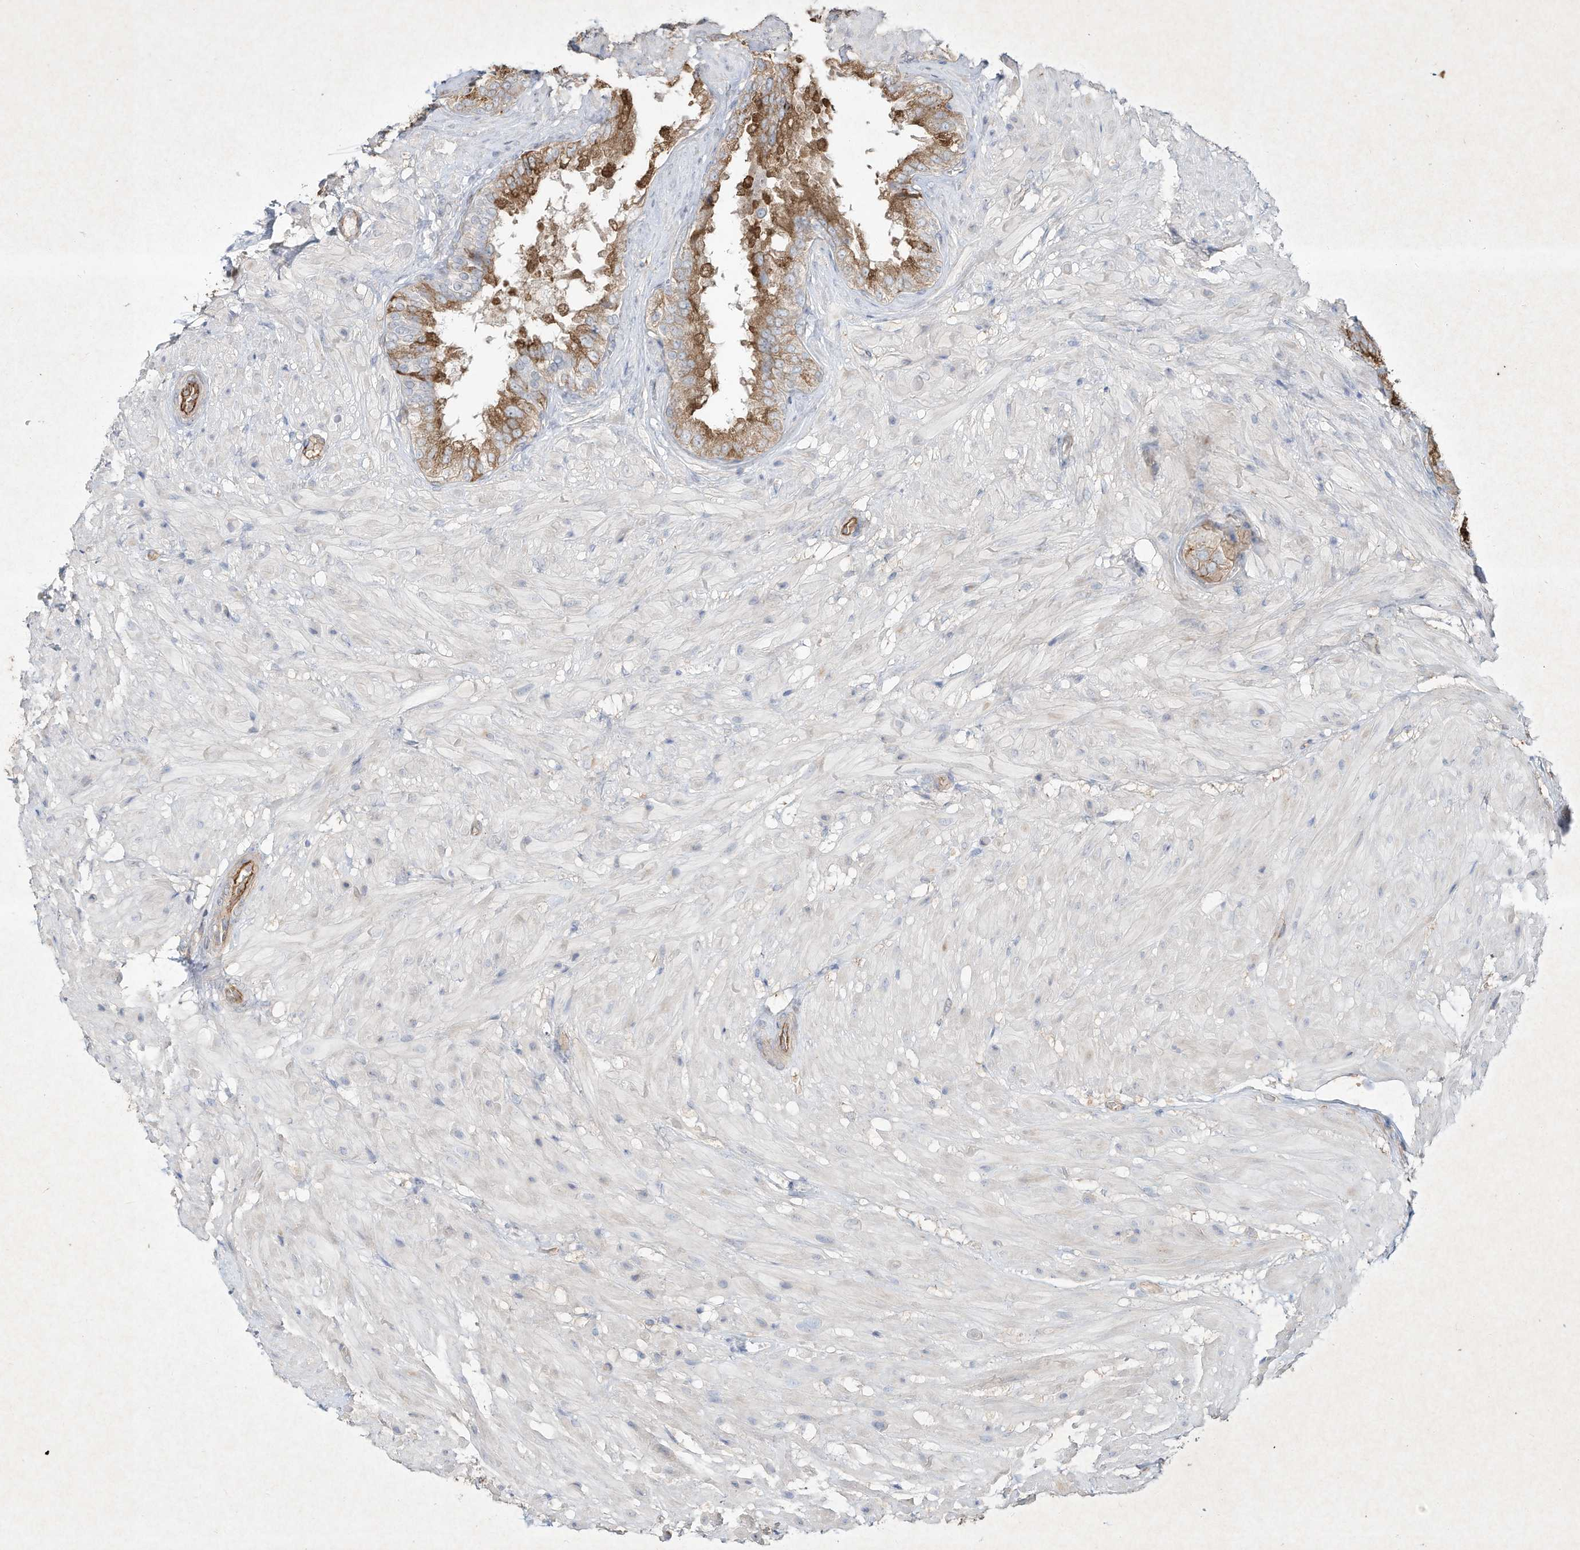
{"staining": {"intensity": "moderate", "quantity": ">75%", "location": "cytoplasmic/membranous"}, "tissue": "seminal vesicle", "cell_type": "Glandular cells", "image_type": "normal", "snomed": [{"axis": "morphology", "description": "Normal tissue, NOS"}, {"axis": "topography", "description": "Seminal veicle"}, {"axis": "topography", "description": "Peripheral nerve tissue"}], "caption": "This photomicrograph exhibits IHC staining of normal human seminal vesicle, with medium moderate cytoplasmic/membranous staining in about >75% of glandular cells.", "gene": "HTR5A", "patient": {"sex": "male", "age": 63}}